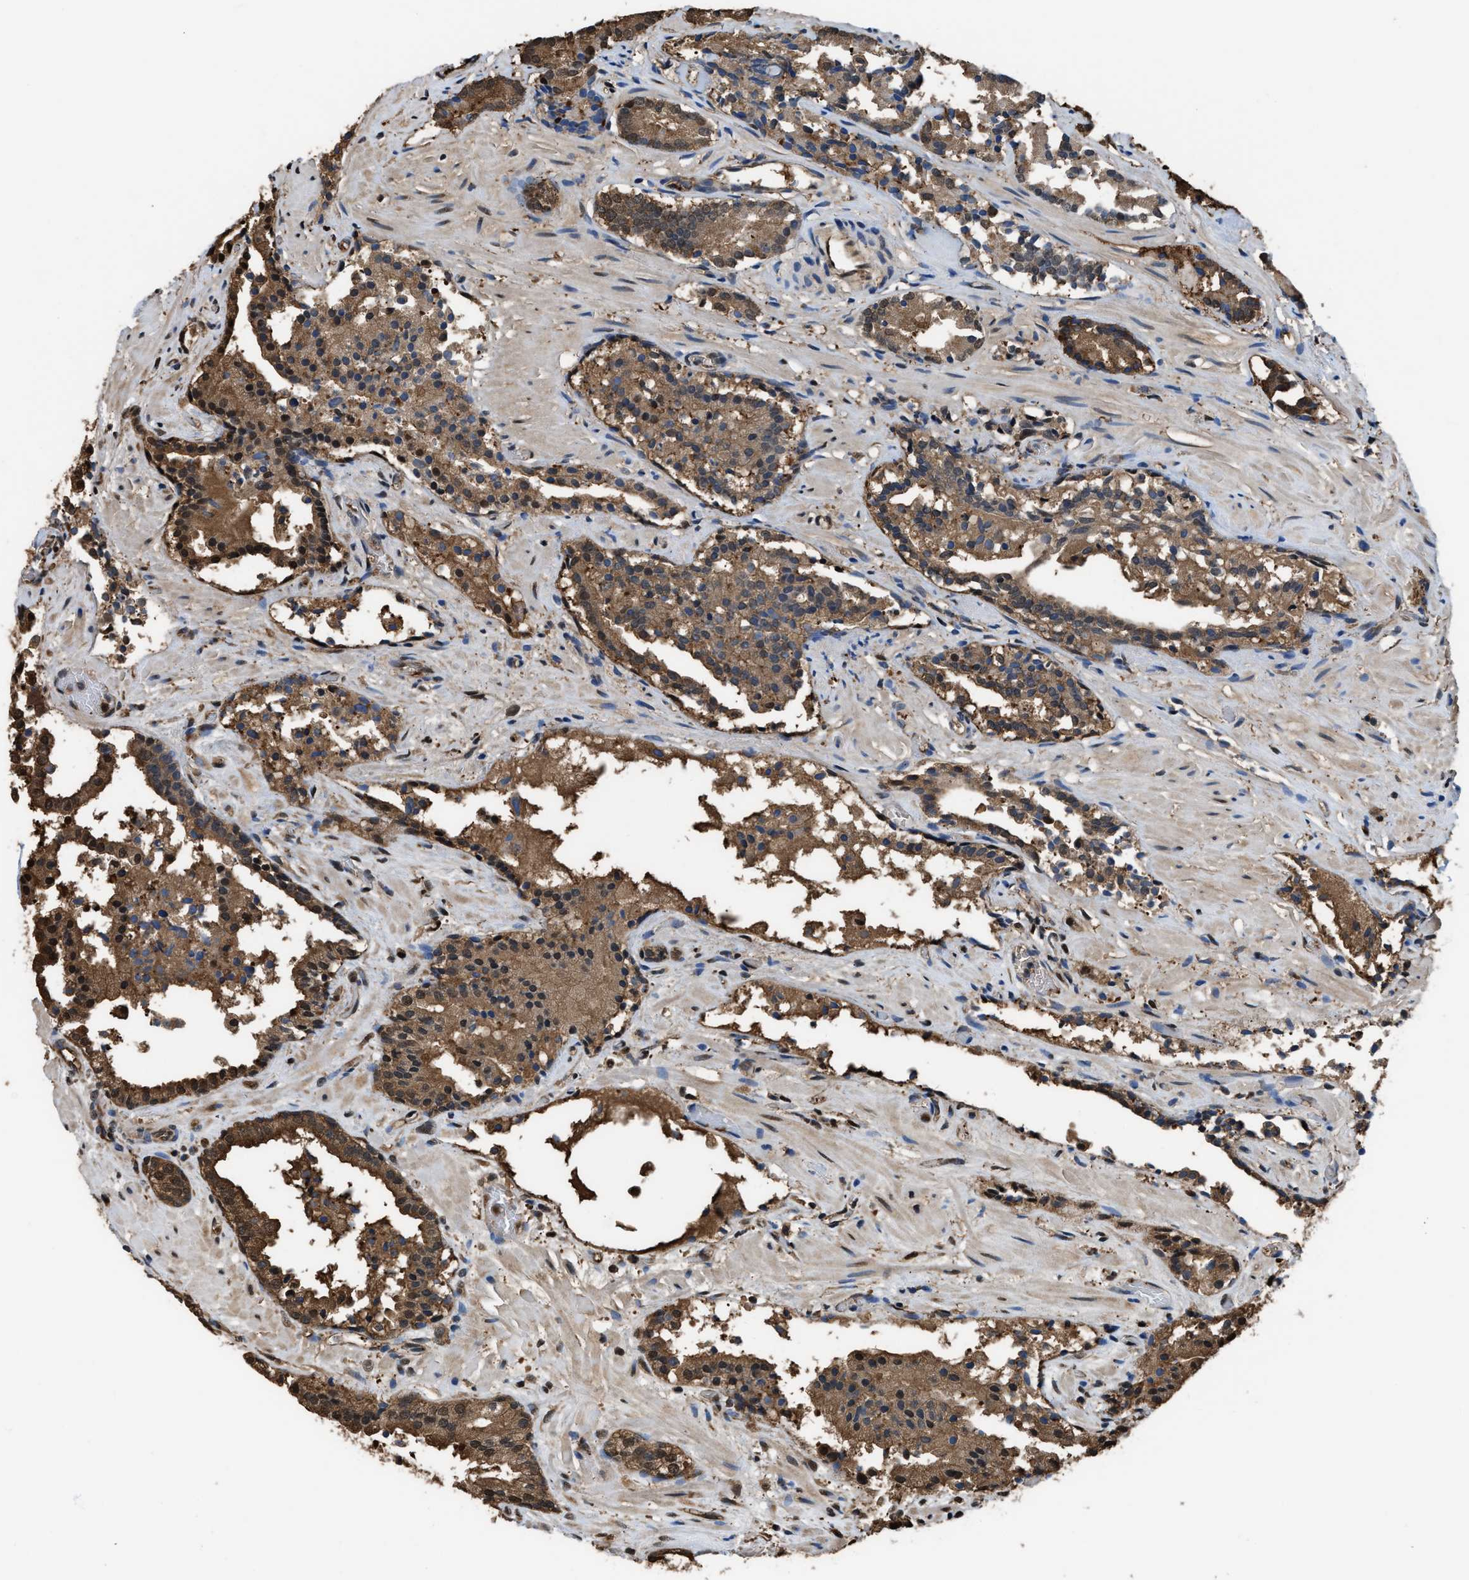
{"staining": {"intensity": "moderate", "quantity": ">75%", "location": "cytoplasmic/membranous,nuclear"}, "tissue": "prostate cancer", "cell_type": "Tumor cells", "image_type": "cancer", "snomed": [{"axis": "morphology", "description": "Adenocarcinoma, Low grade"}, {"axis": "topography", "description": "Prostate"}], "caption": "Brown immunohistochemical staining in human prostate cancer (low-grade adenocarcinoma) reveals moderate cytoplasmic/membranous and nuclear staining in about >75% of tumor cells.", "gene": "FNTA", "patient": {"sex": "male", "age": 51}}